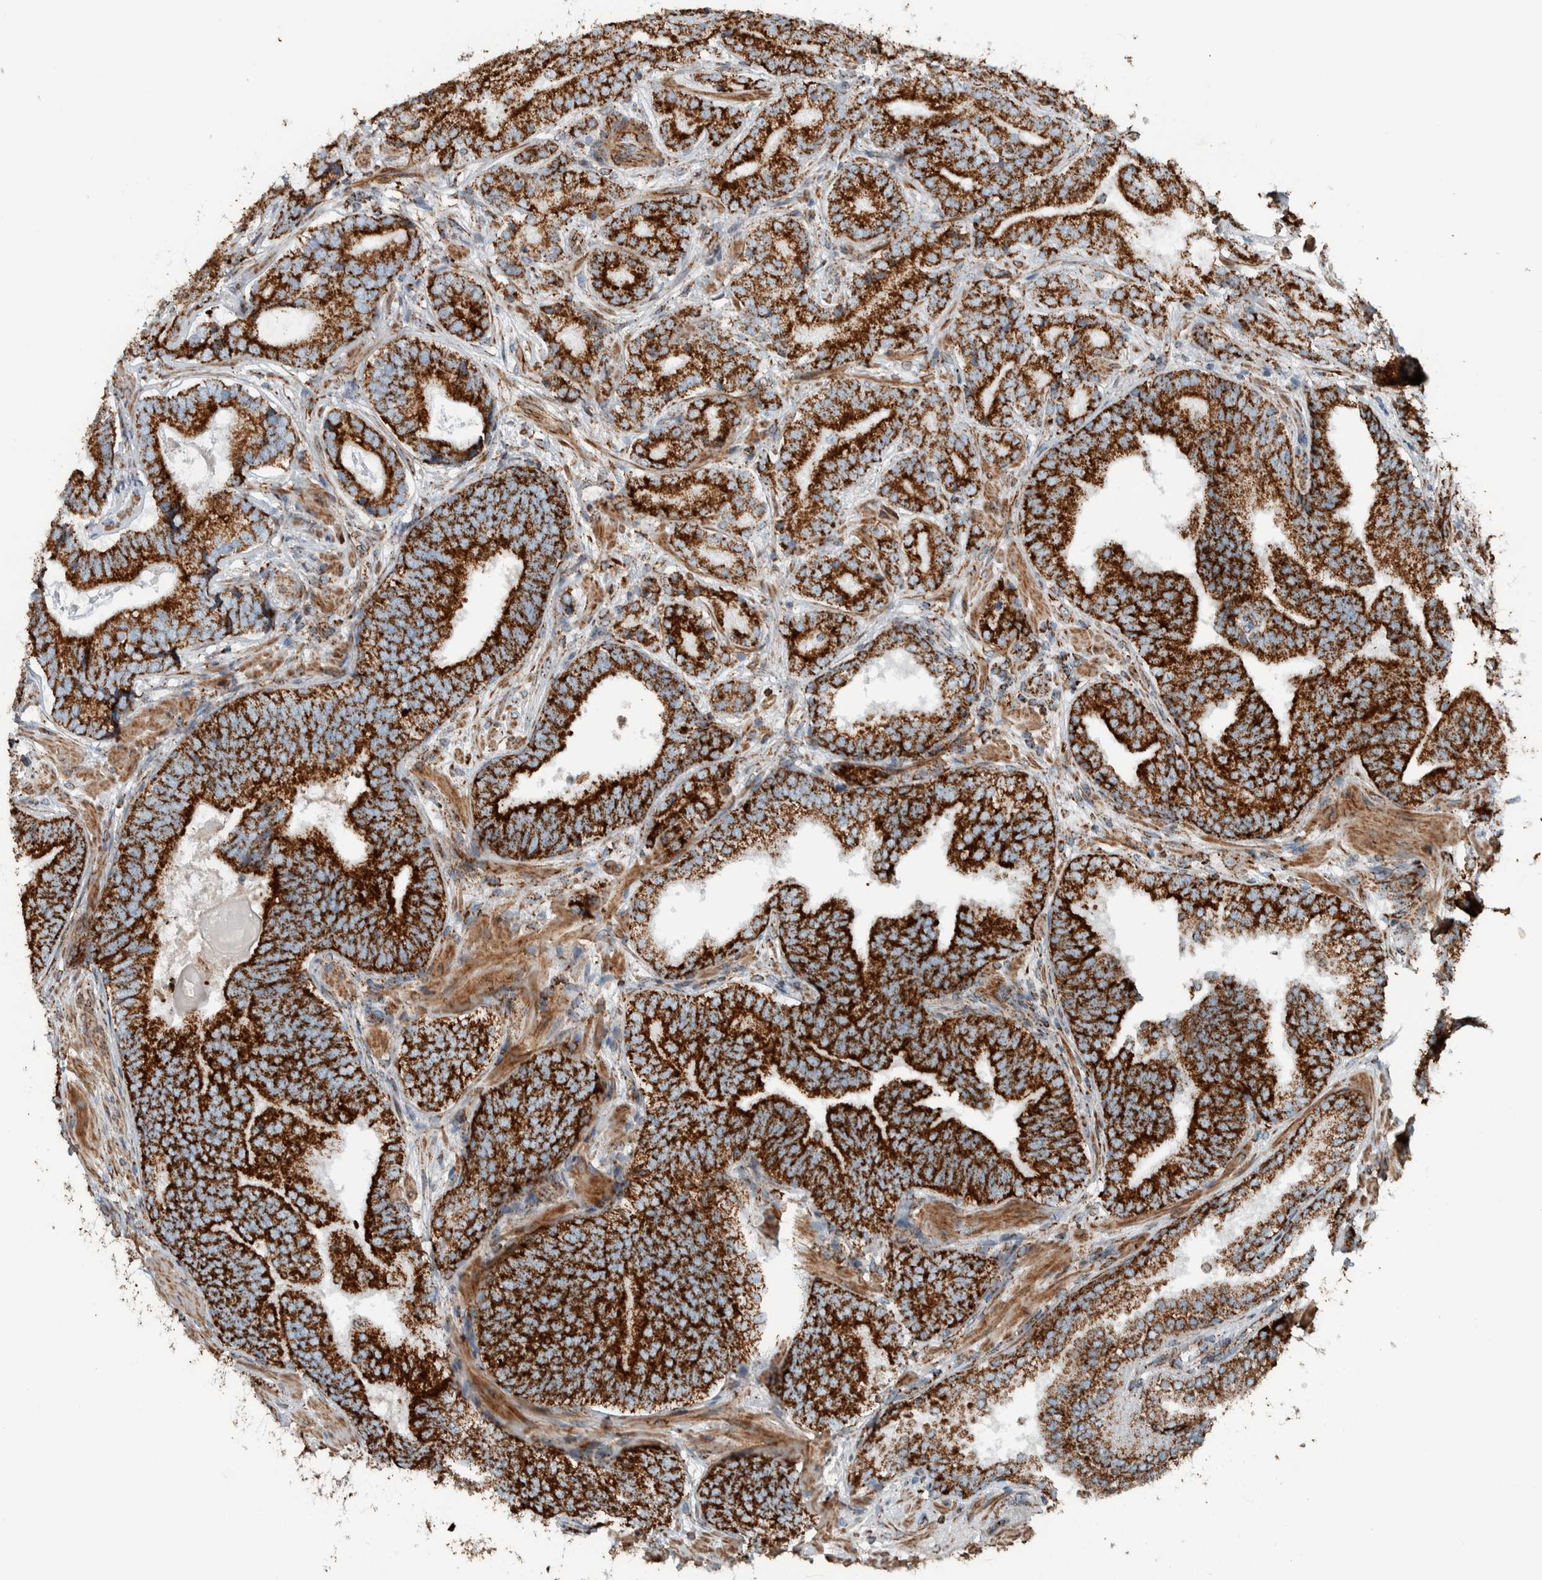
{"staining": {"intensity": "strong", "quantity": ">75%", "location": "cytoplasmic/membranous"}, "tissue": "prostate cancer", "cell_type": "Tumor cells", "image_type": "cancer", "snomed": [{"axis": "morphology", "description": "Adenocarcinoma, High grade"}, {"axis": "topography", "description": "Prostate"}], "caption": "Immunohistochemical staining of adenocarcinoma (high-grade) (prostate) exhibits strong cytoplasmic/membranous protein expression in about >75% of tumor cells. The staining was performed using DAB (3,3'-diaminobenzidine), with brown indicating positive protein expression. Nuclei are stained blue with hematoxylin.", "gene": "CNTROB", "patient": {"sex": "male", "age": 55}}